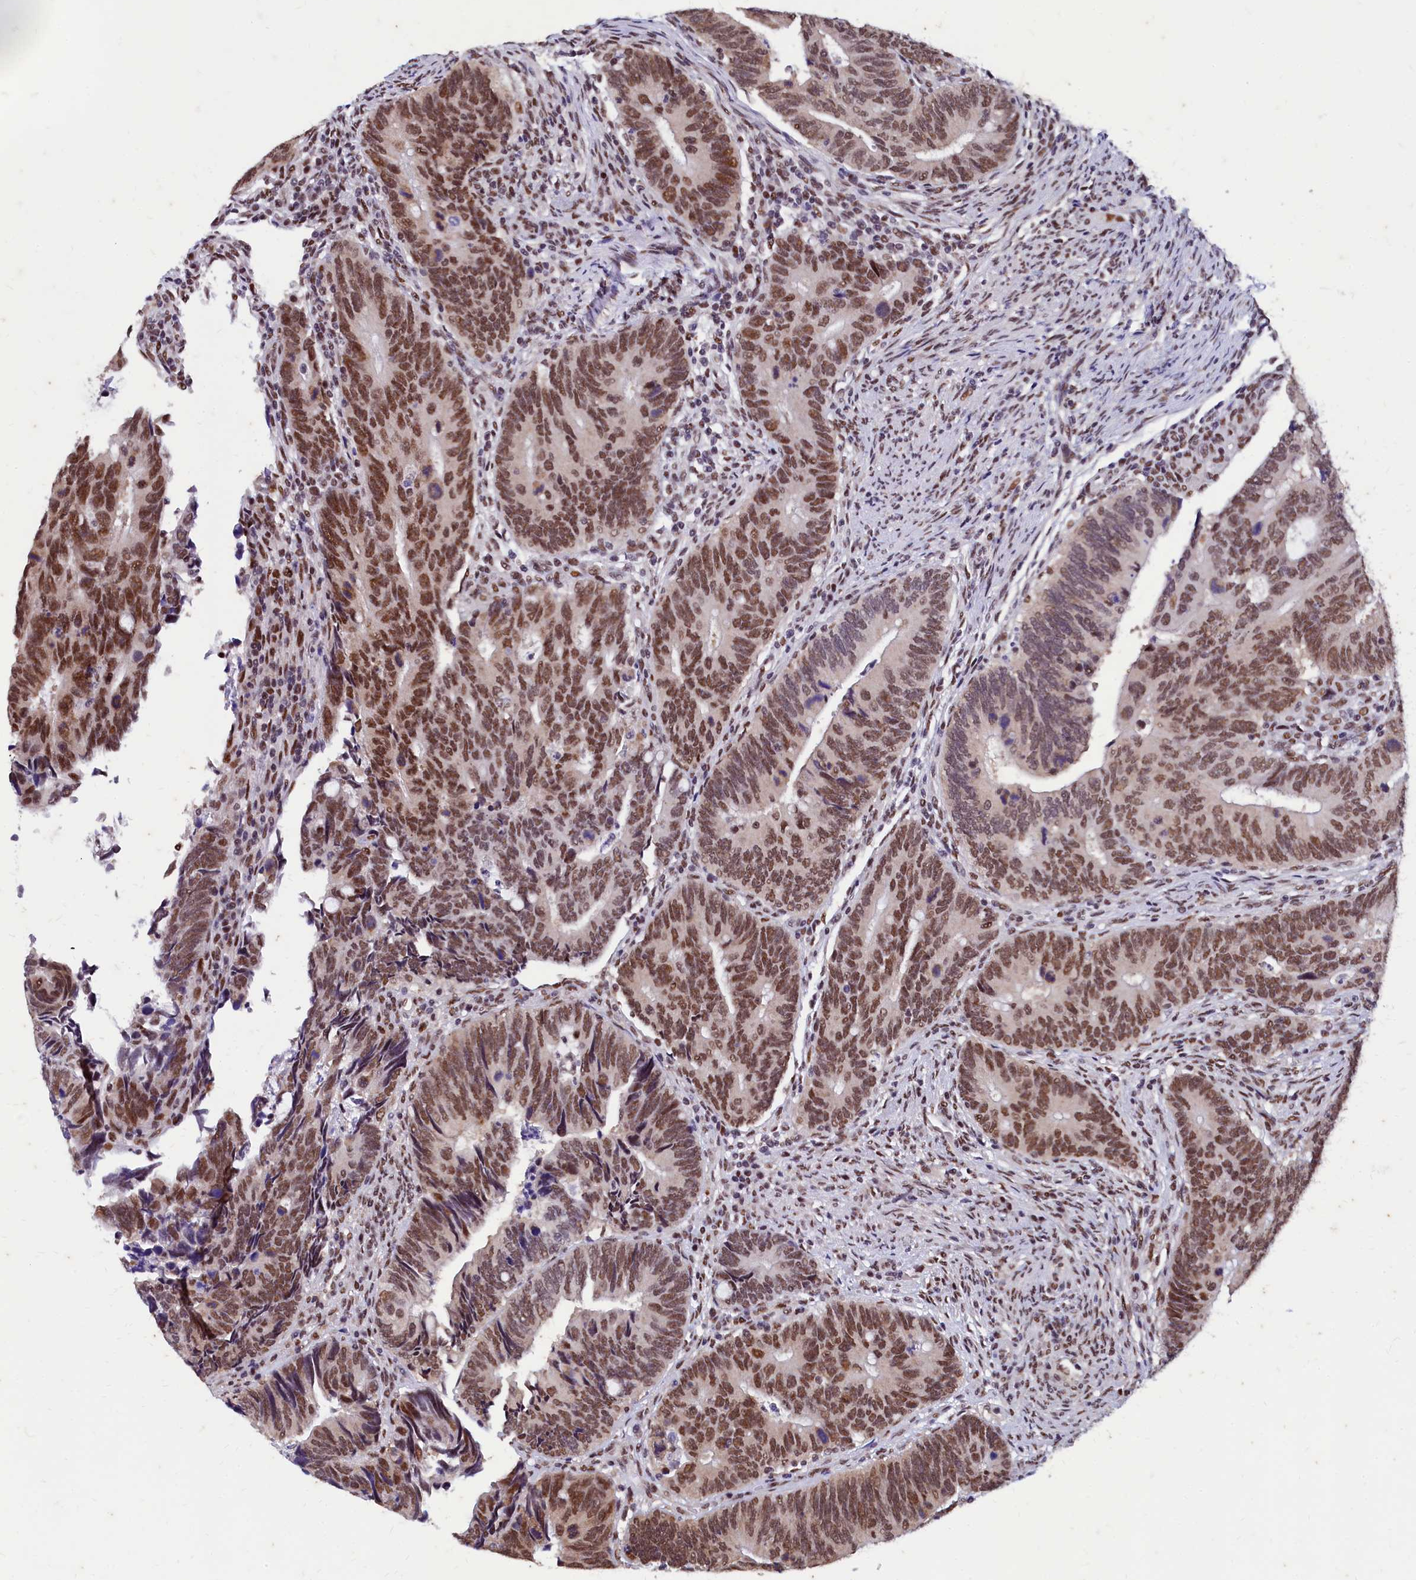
{"staining": {"intensity": "moderate", "quantity": ">75%", "location": "nuclear"}, "tissue": "colorectal cancer", "cell_type": "Tumor cells", "image_type": "cancer", "snomed": [{"axis": "morphology", "description": "Adenocarcinoma, NOS"}, {"axis": "topography", "description": "Colon"}], "caption": "Colorectal adenocarcinoma stained with immunohistochemistry (IHC) shows moderate nuclear expression in approximately >75% of tumor cells. The staining was performed using DAB, with brown indicating positive protein expression. Nuclei are stained blue with hematoxylin.", "gene": "CPSF7", "patient": {"sex": "male", "age": 87}}